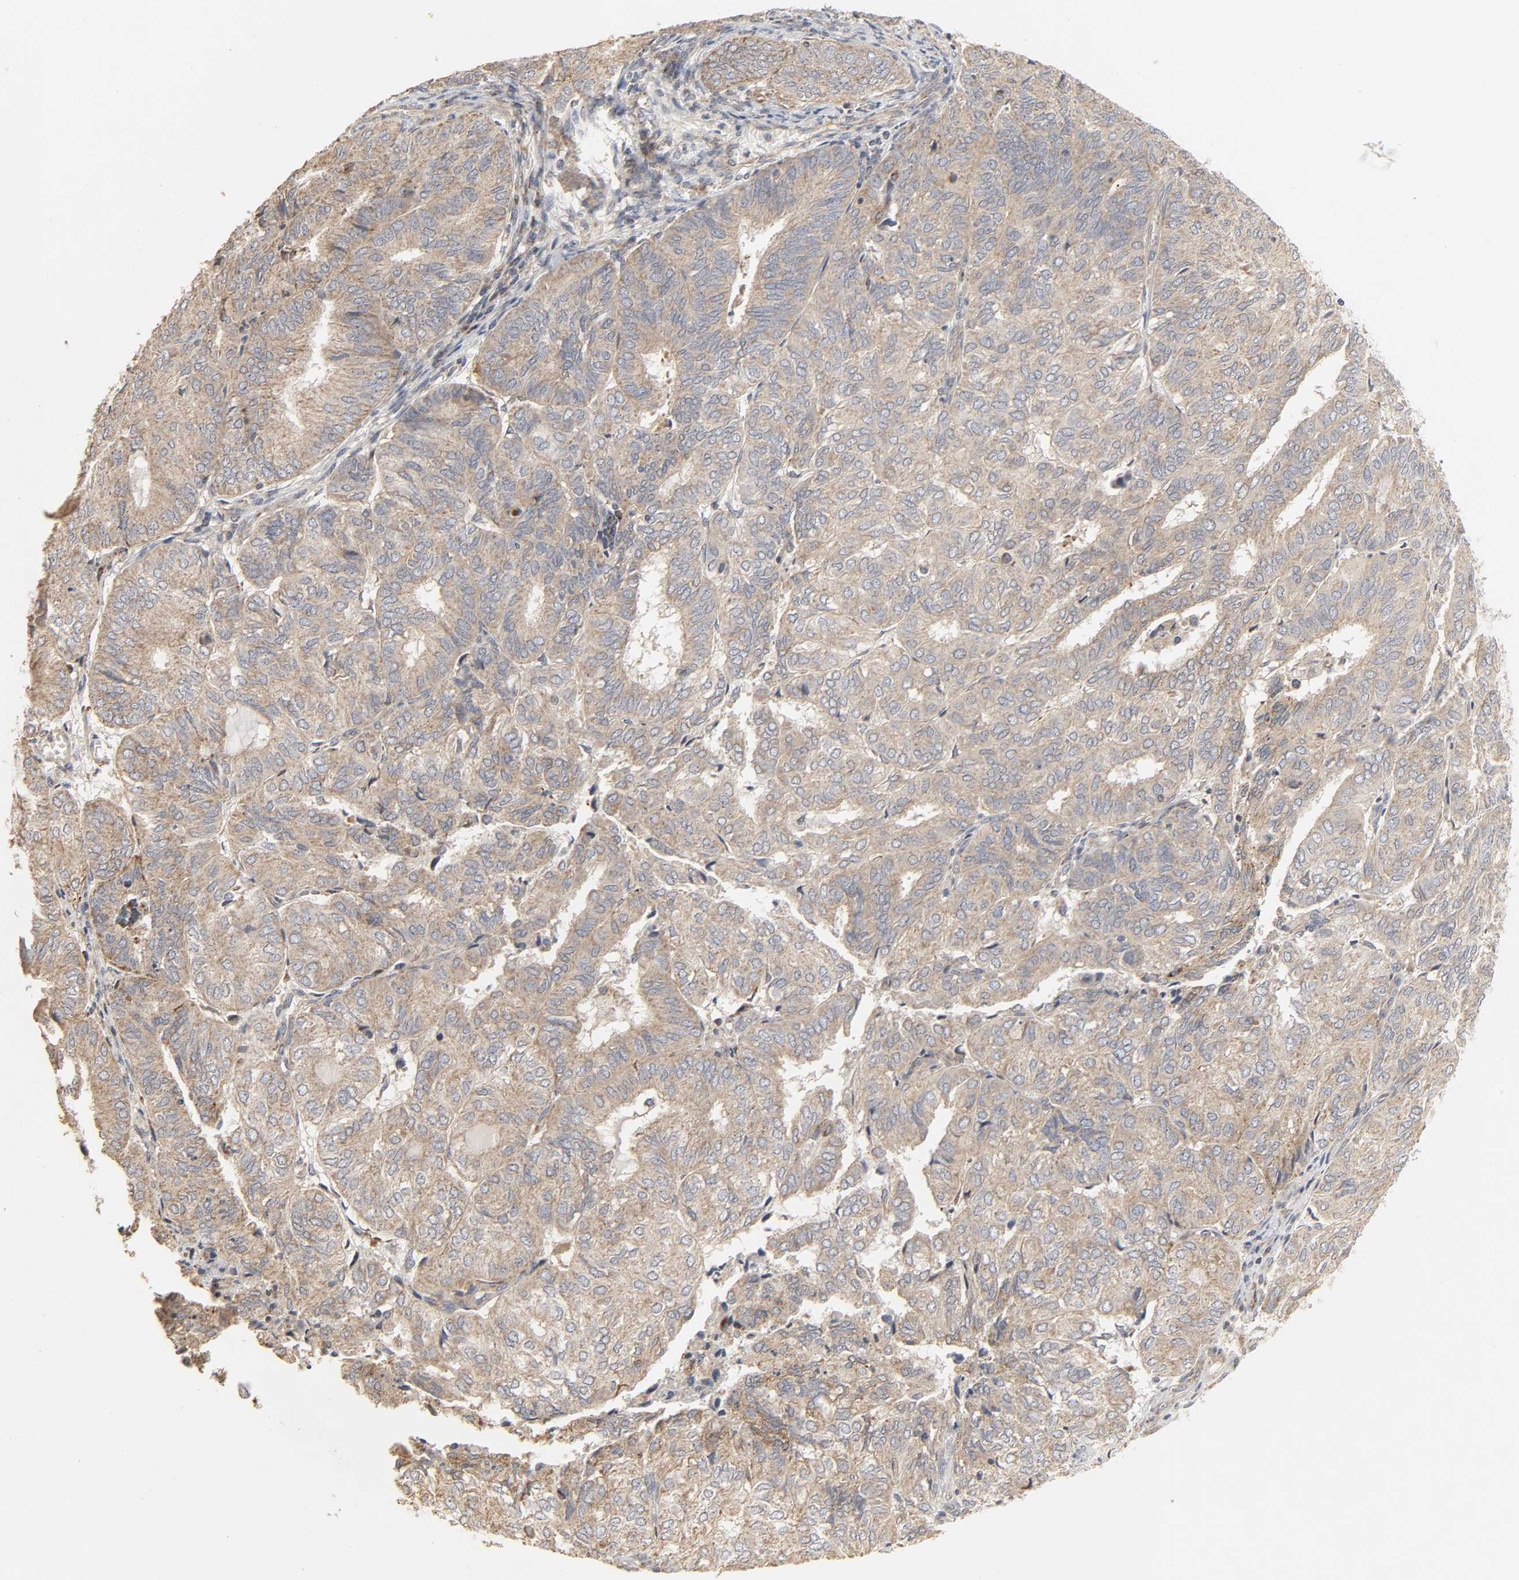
{"staining": {"intensity": "weak", "quantity": ">75%", "location": "cytoplasmic/membranous"}, "tissue": "endometrial cancer", "cell_type": "Tumor cells", "image_type": "cancer", "snomed": [{"axis": "morphology", "description": "Adenocarcinoma, NOS"}, {"axis": "topography", "description": "Uterus"}], "caption": "Tumor cells reveal low levels of weak cytoplasmic/membranous expression in about >75% of cells in endometrial cancer (adenocarcinoma).", "gene": "CLEC4E", "patient": {"sex": "female", "age": 60}}